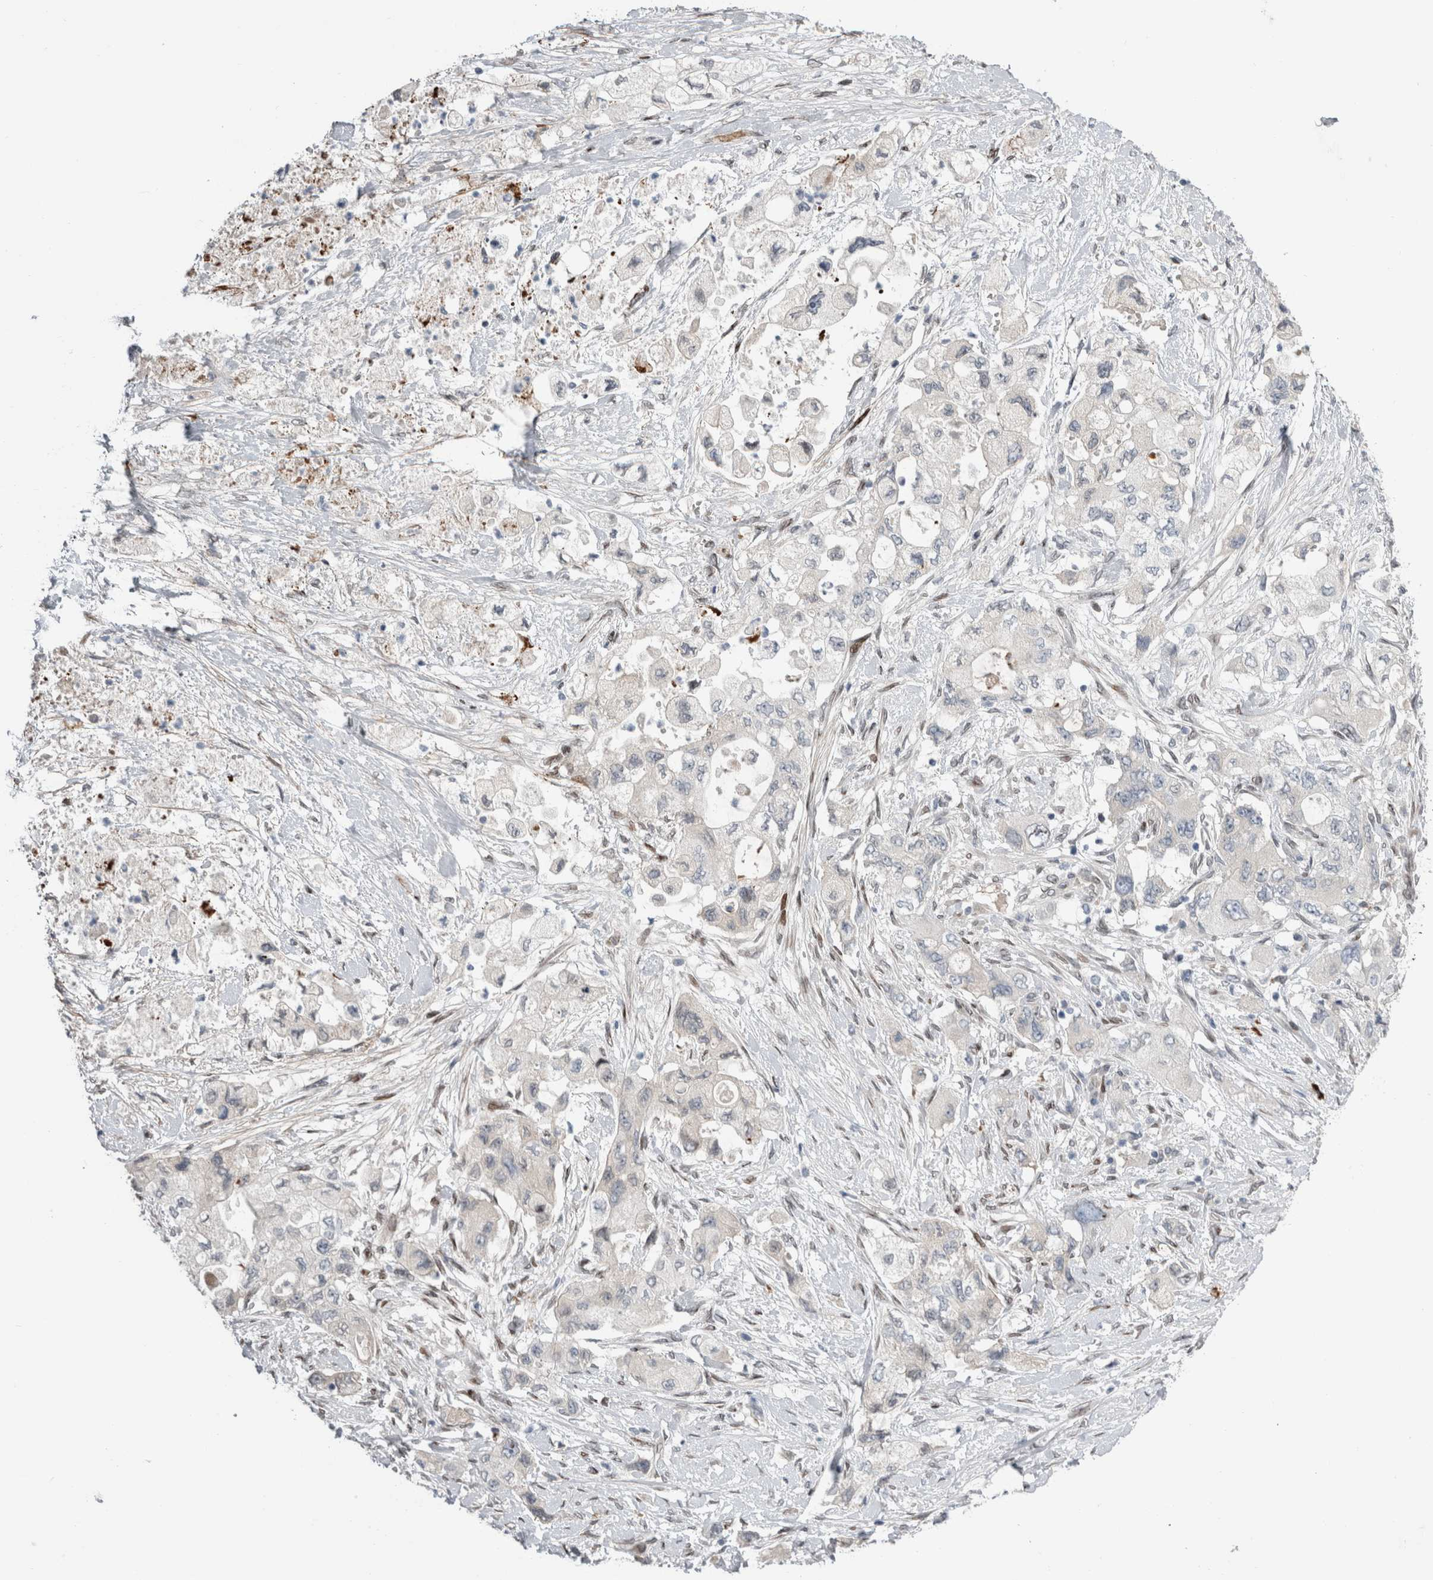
{"staining": {"intensity": "negative", "quantity": "none", "location": "none"}, "tissue": "pancreatic cancer", "cell_type": "Tumor cells", "image_type": "cancer", "snomed": [{"axis": "morphology", "description": "Adenocarcinoma, NOS"}, {"axis": "topography", "description": "Pancreas"}], "caption": "DAB immunohistochemical staining of pancreatic cancer displays no significant staining in tumor cells.", "gene": "DMTN", "patient": {"sex": "female", "age": 73}}